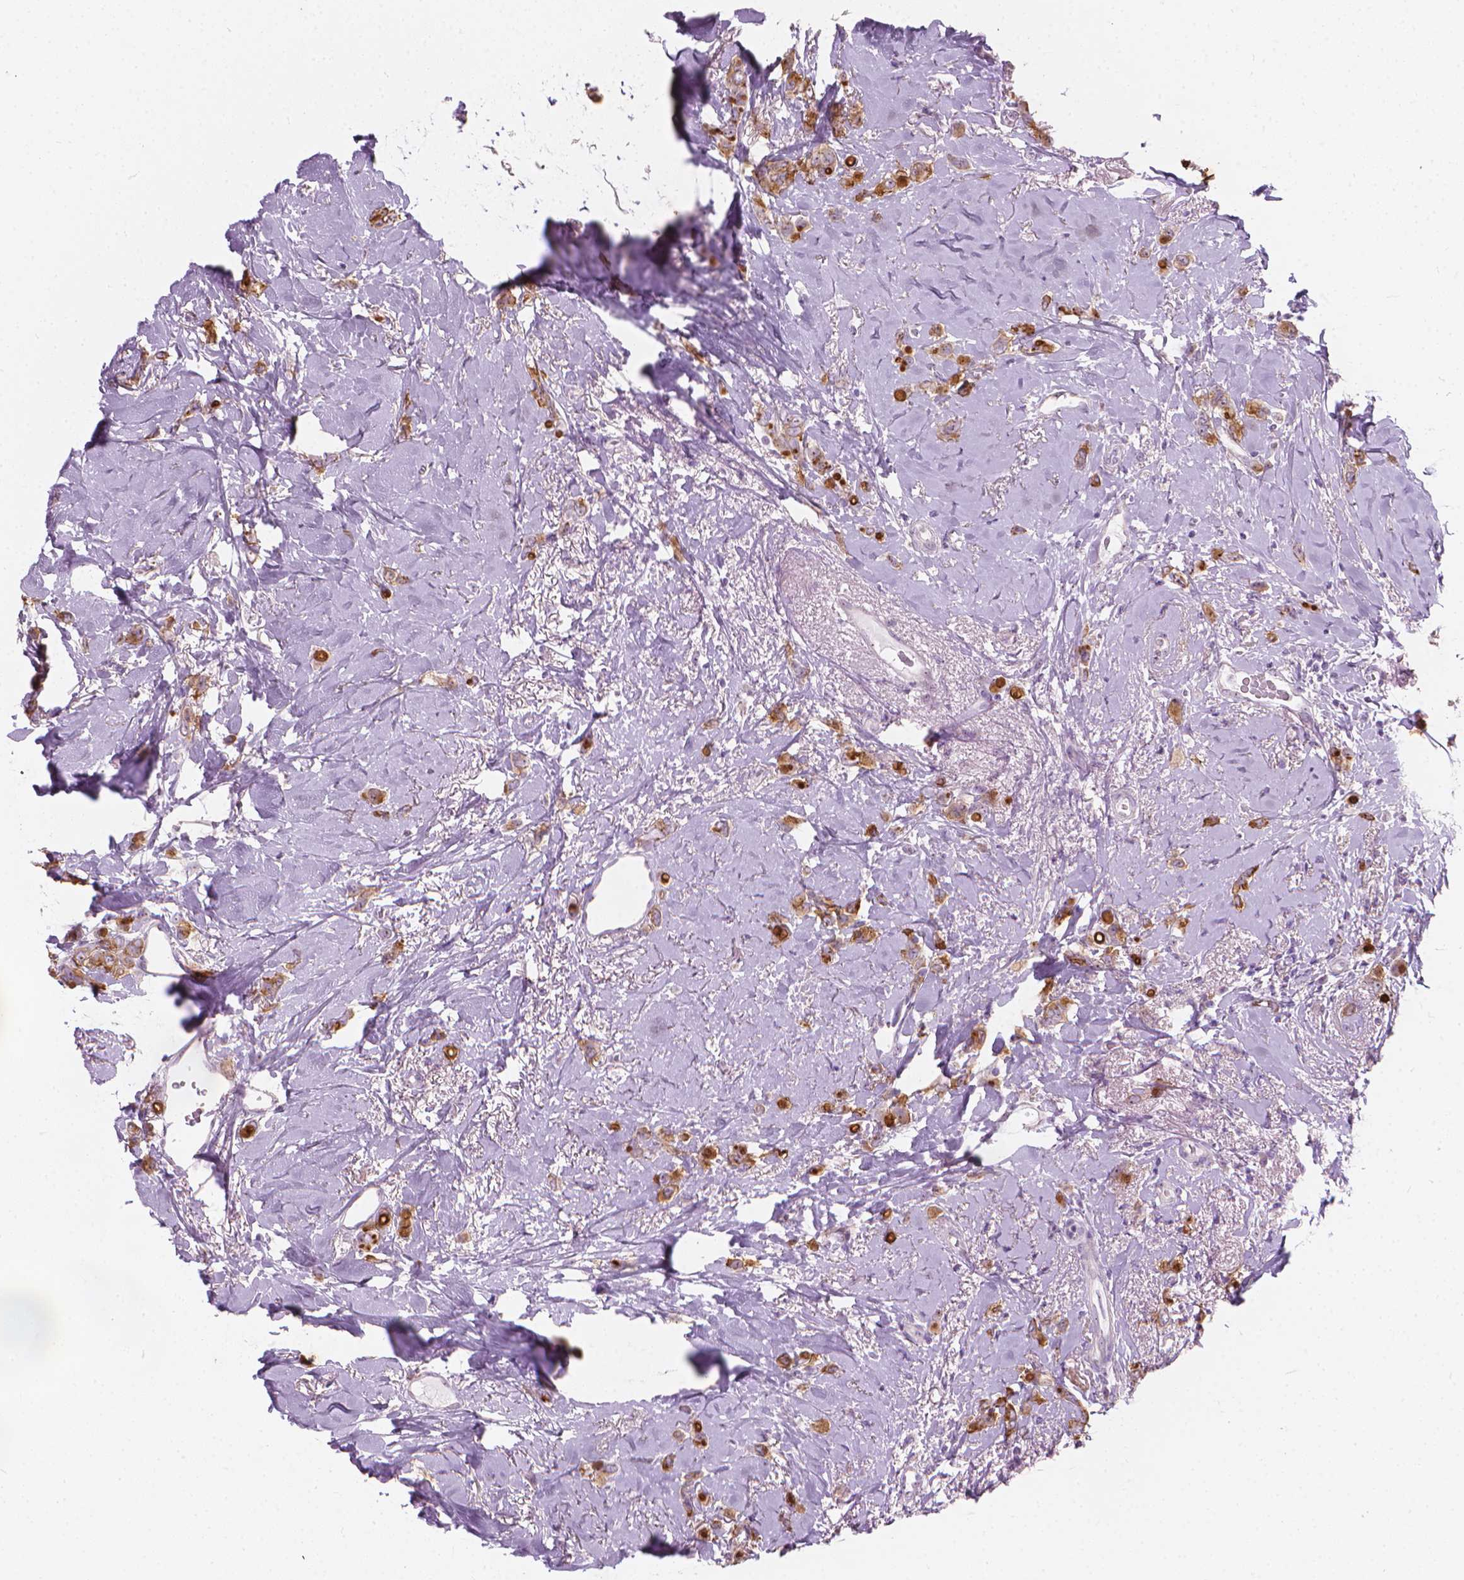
{"staining": {"intensity": "moderate", "quantity": ">75%", "location": "cytoplasmic/membranous"}, "tissue": "breast cancer", "cell_type": "Tumor cells", "image_type": "cancer", "snomed": [{"axis": "morphology", "description": "Lobular carcinoma"}, {"axis": "topography", "description": "Breast"}], "caption": "This micrograph displays immunohistochemistry staining of breast cancer, with medium moderate cytoplasmic/membranous staining in about >75% of tumor cells.", "gene": "GPRC5A", "patient": {"sex": "female", "age": 66}}